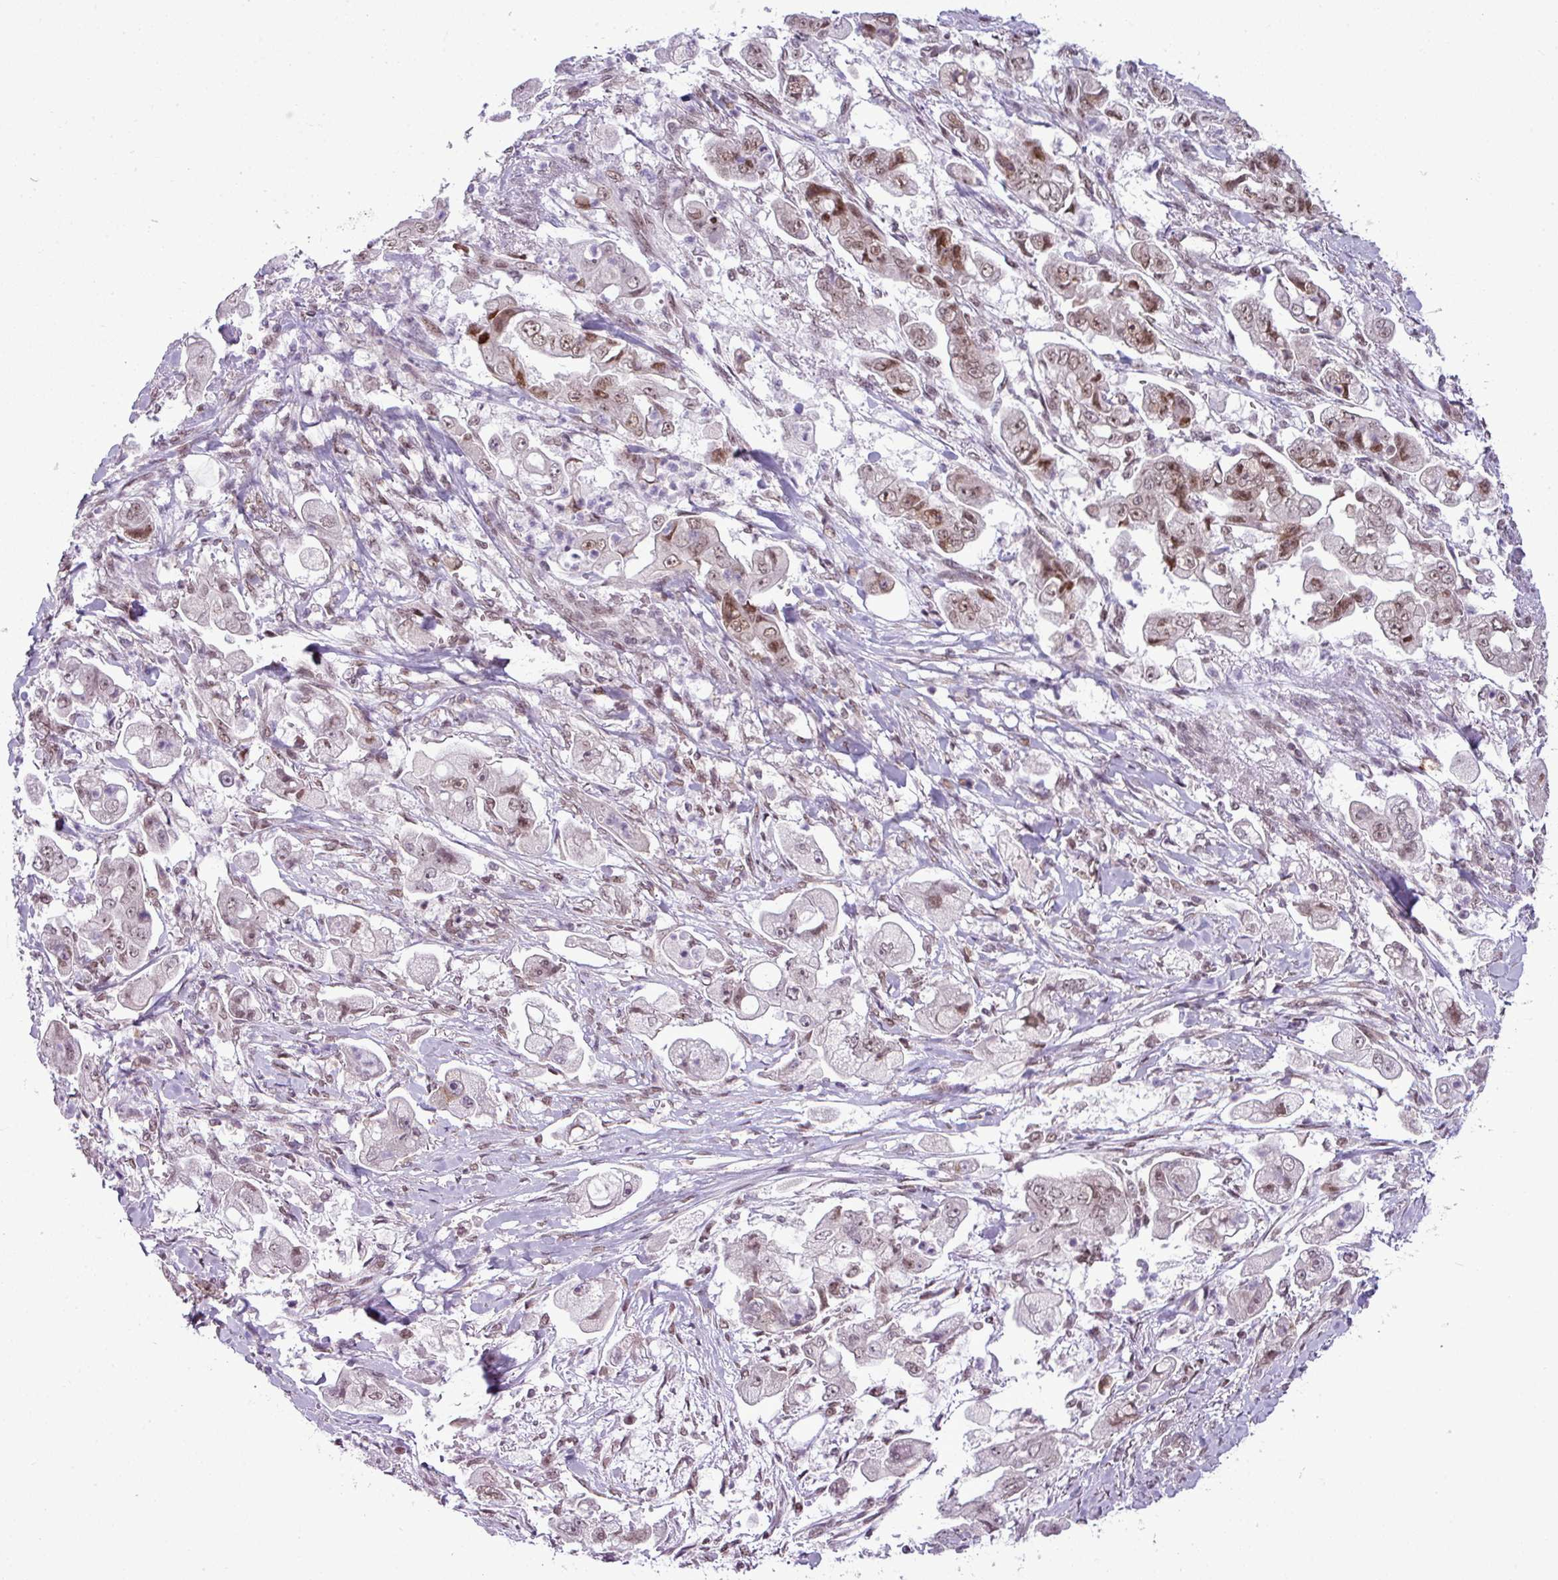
{"staining": {"intensity": "moderate", "quantity": ">75%", "location": "nuclear"}, "tissue": "stomach cancer", "cell_type": "Tumor cells", "image_type": "cancer", "snomed": [{"axis": "morphology", "description": "Adenocarcinoma, NOS"}, {"axis": "topography", "description": "Stomach"}], "caption": "Immunohistochemistry (IHC) of stomach adenocarcinoma demonstrates medium levels of moderate nuclear staining in approximately >75% of tumor cells.", "gene": "ARL6IP4", "patient": {"sex": "male", "age": 62}}